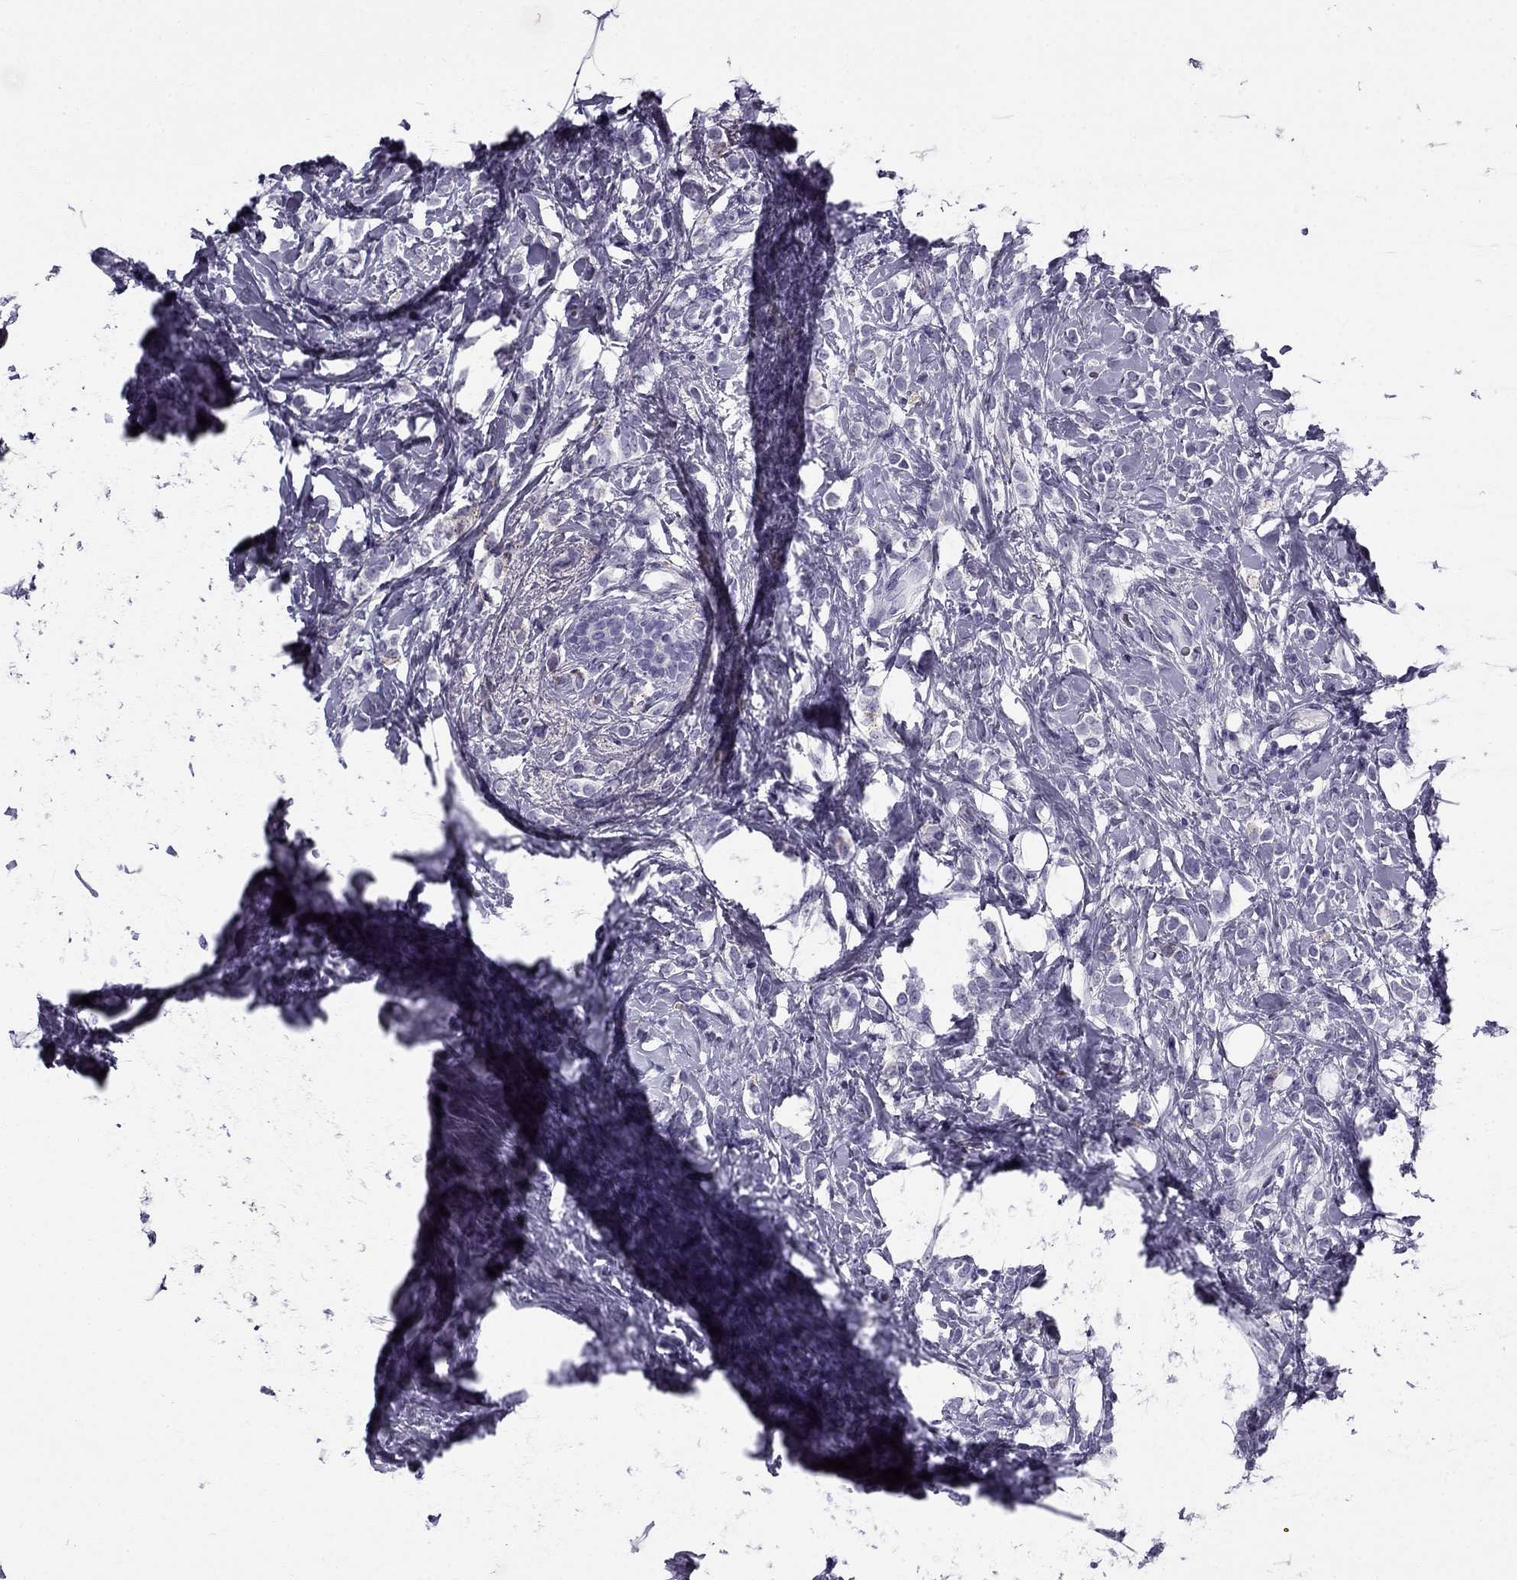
{"staining": {"intensity": "negative", "quantity": "none", "location": "none"}, "tissue": "breast cancer", "cell_type": "Tumor cells", "image_type": "cancer", "snomed": [{"axis": "morphology", "description": "Lobular carcinoma"}, {"axis": "topography", "description": "Breast"}], "caption": "Immunohistochemistry micrograph of human breast cancer stained for a protein (brown), which demonstrates no positivity in tumor cells.", "gene": "MC5R", "patient": {"sex": "female", "age": 49}}